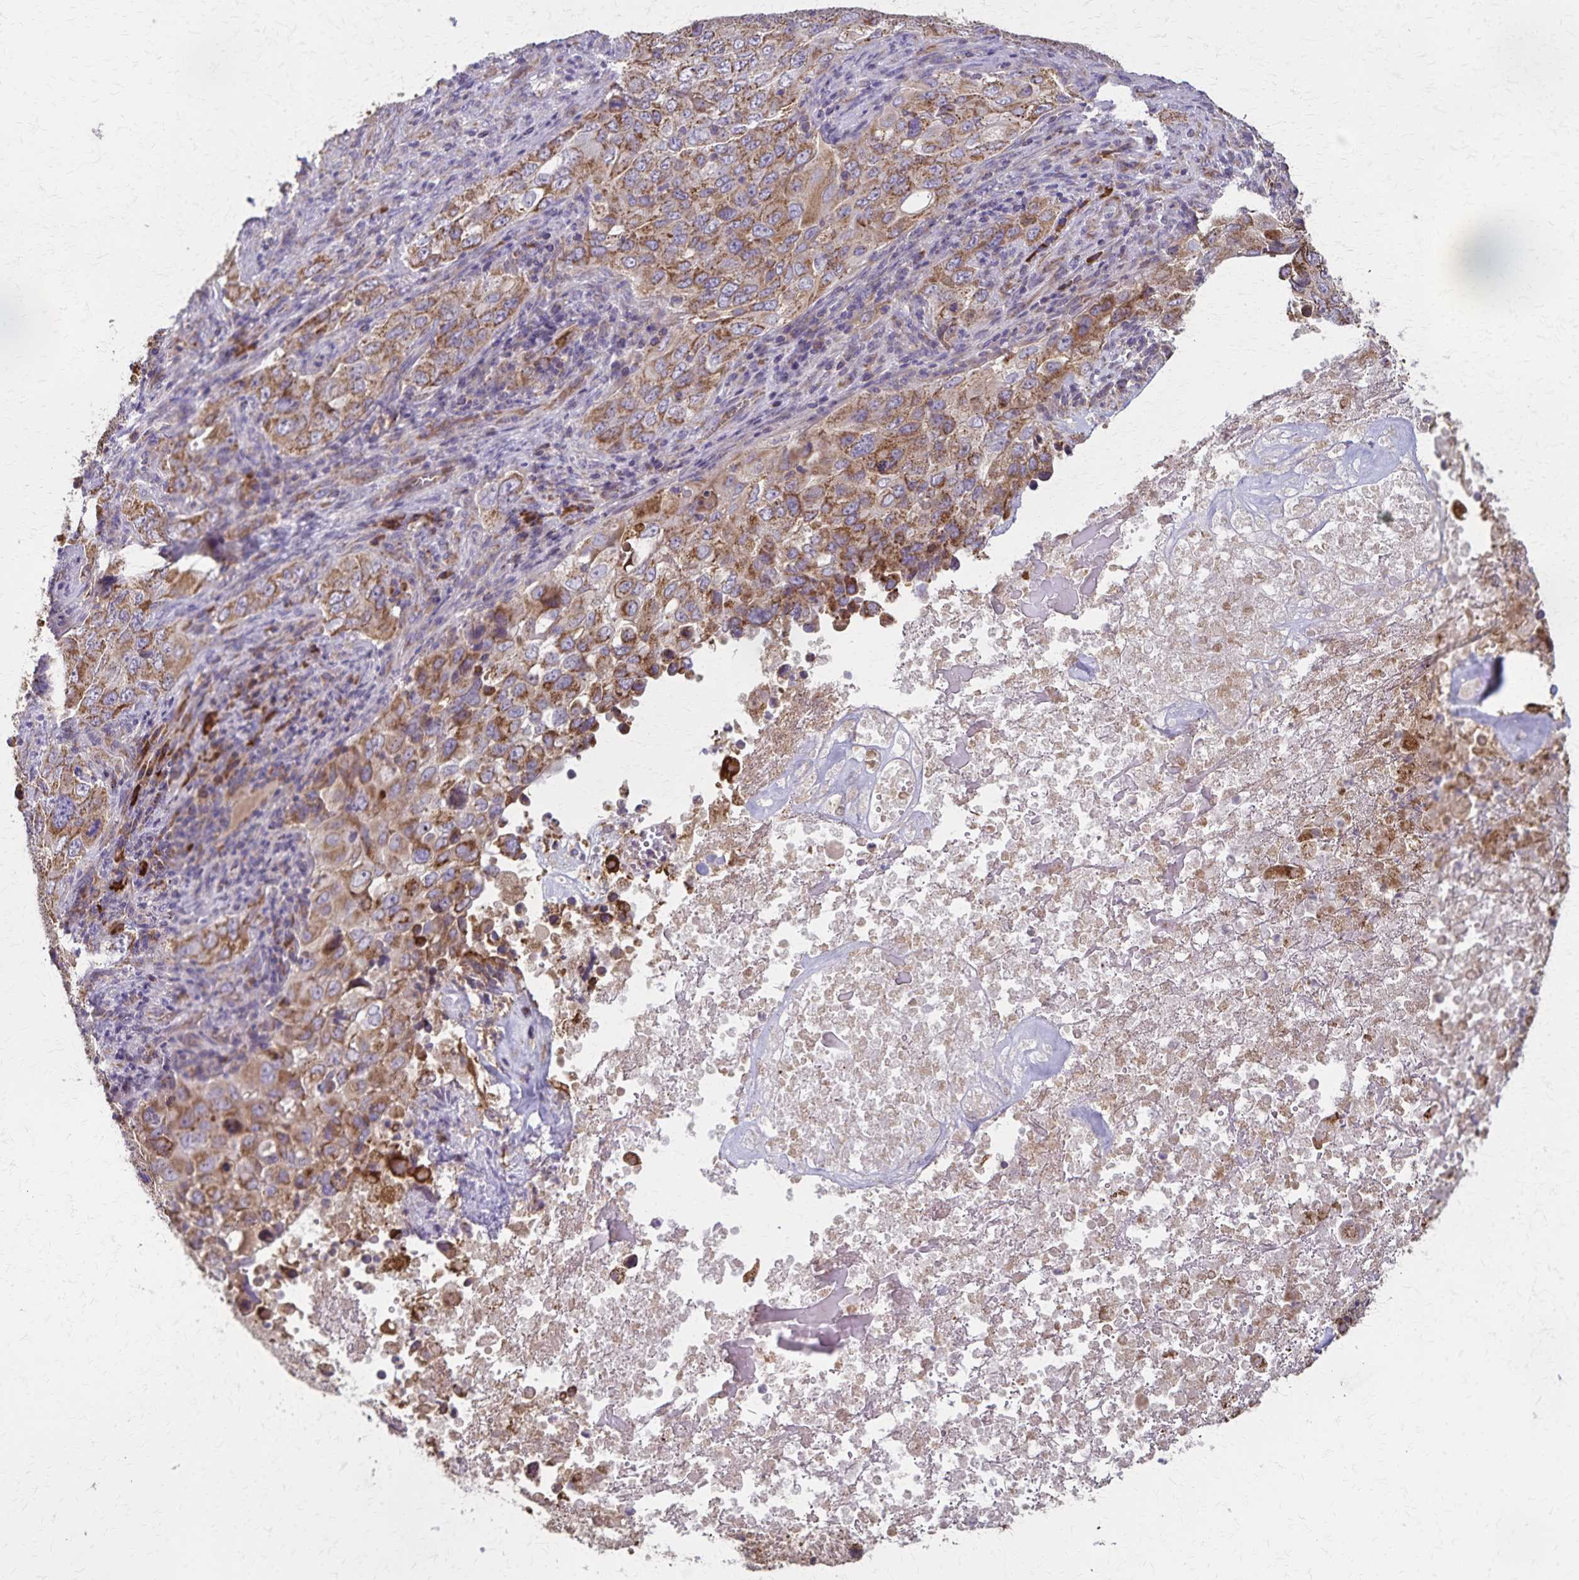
{"staining": {"intensity": "moderate", "quantity": ">75%", "location": "cytoplasmic/membranous"}, "tissue": "lung cancer", "cell_type": "Tumor cells", "image_type": "cancer", "snomed": [{"axis": "morphology", "description": "Adenocarcinoma, NOS"}, {"axis": "morphology", "description": "Adenocarcinoma, metastatic, NOS"}, {"axis": "topography", "description": "Lymph node"}, {"axis": "topography", "description": "Lung"}], "caption": "This image reveals immunohistochemistry (IHC) staining of human lung adenocarcinoma, with medium moderate cytoplasmic/membranous positivity in about >75% of tumor cells.", "gene": "RNF10", "patient": {"sex": "female", "age": 42}}